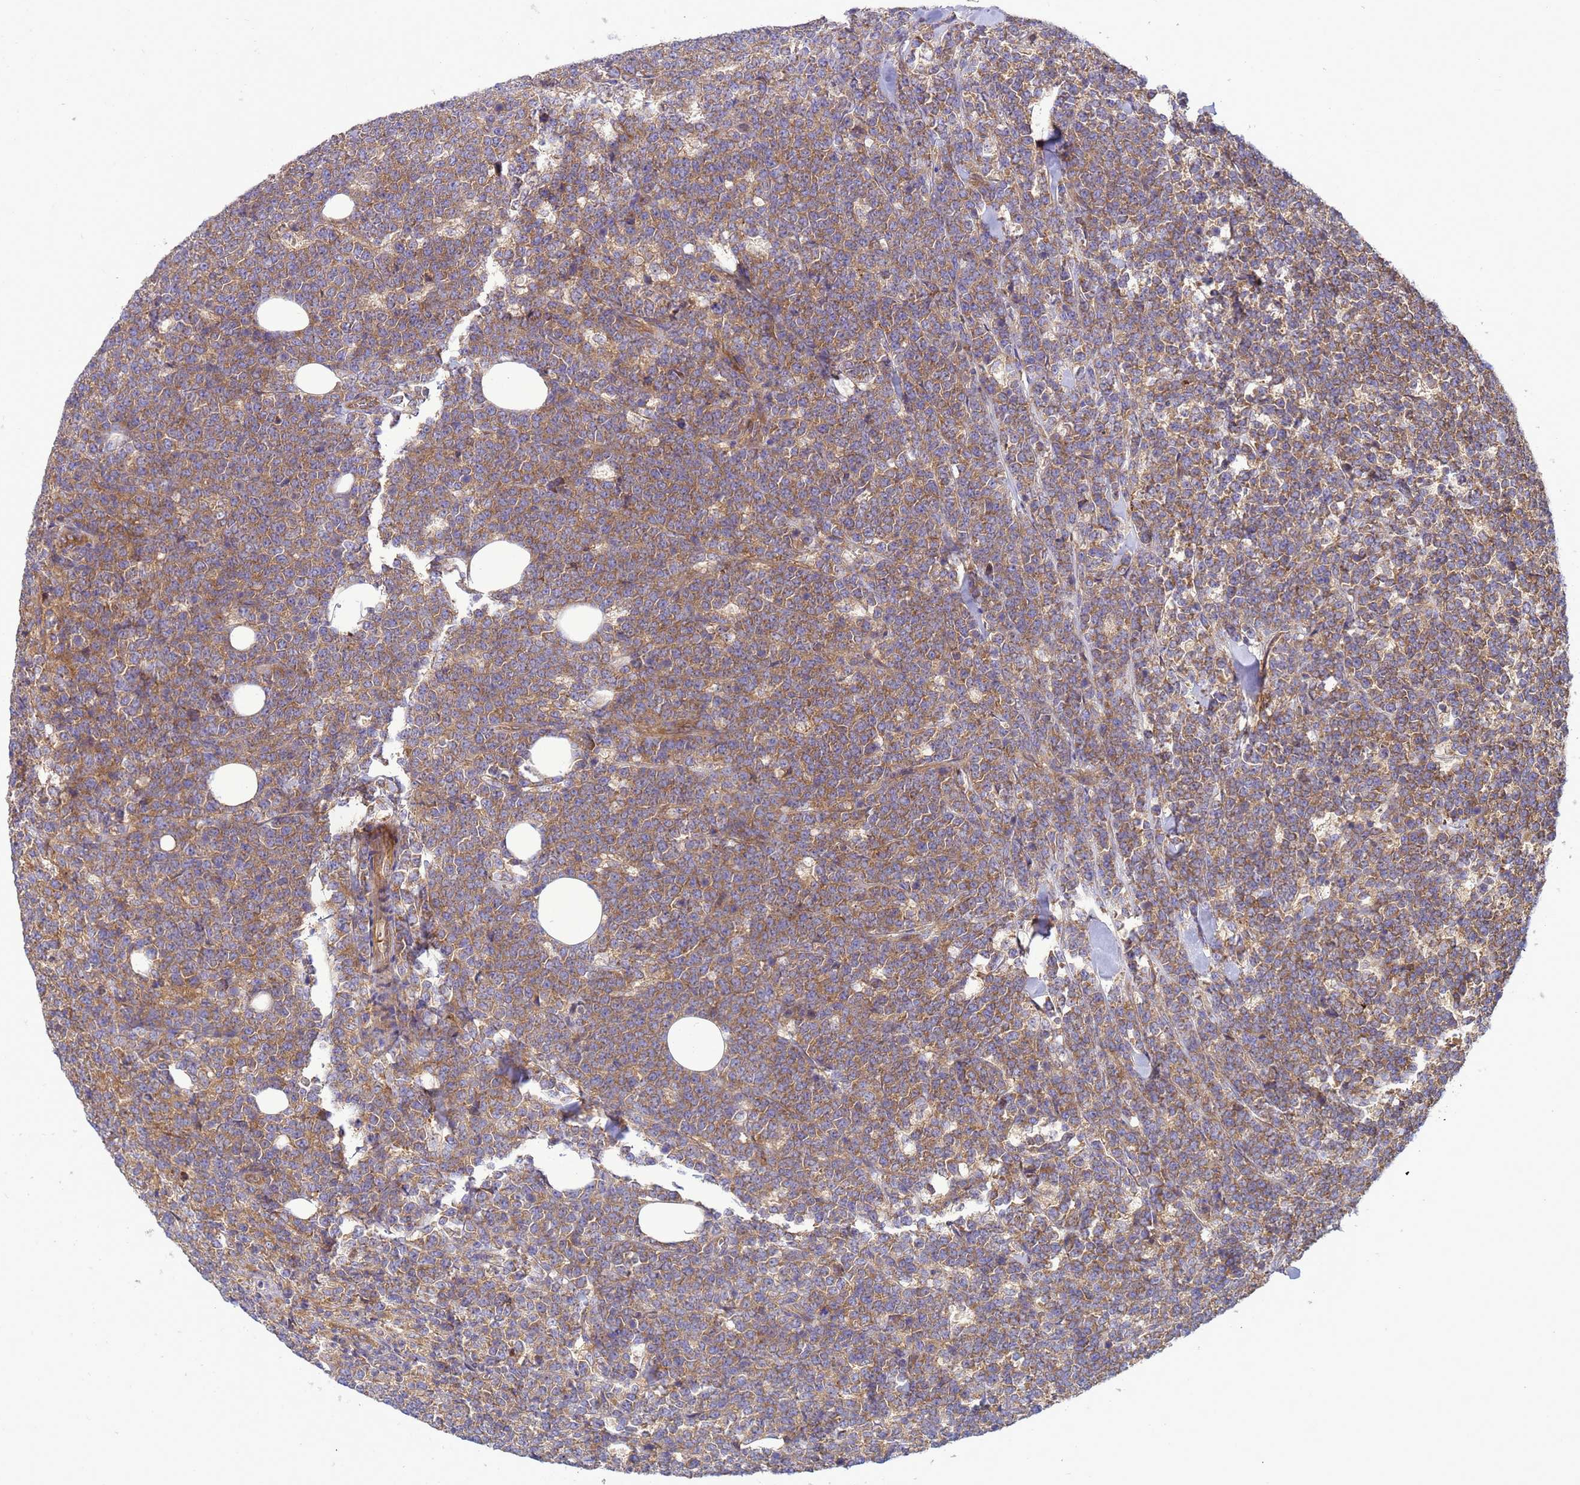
{"staining": {"intensity": "moderate", "quantity": ">75%", "location": "cytoplasmic/membranous"}, "tissue": "lymphoma", "cell_type": "Tumor cells", "image_type": "cancer", "snomed": [{"axis": "morphology", "description": "Malignant lymphoma, non-Hodgkin's type, High grade"}, {"axis": "topography", "description": "Small intestine"}], "caption": "Immunohistochemistry of human high-grade malignant lymphoma, non-Hodgkin's type demonstrates medium levels of moderate cytoplasmic/membranous expression in about >75% of tumor cells. Nuclei are stained in blue.", "gene": "BECN1", "patient": {"sex": "male", "age": 8}}